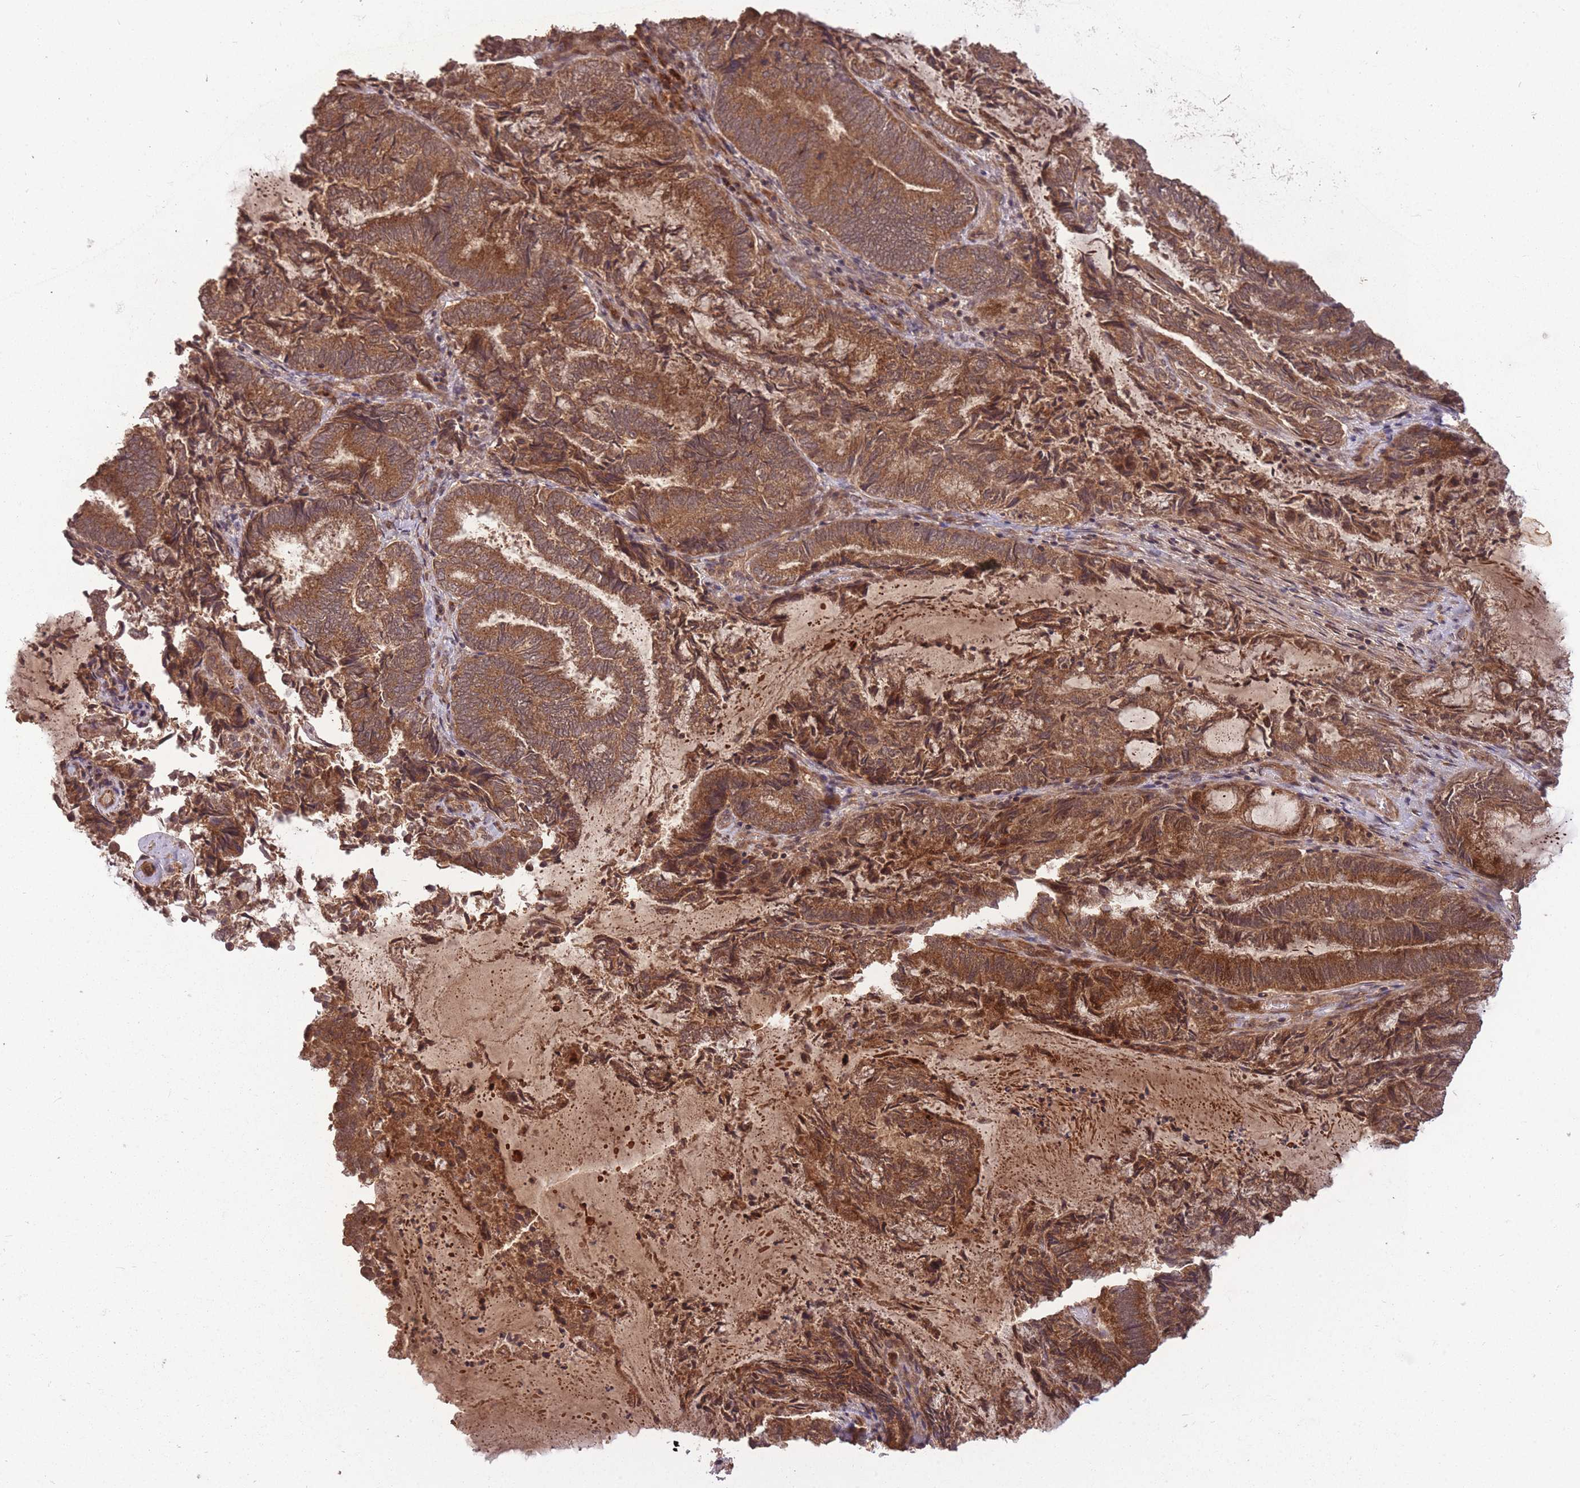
{"staining": {"intensity": "strong", "quantity": ">75%", "location": "cytoplasmic/membranous"}, "tissue": "endometrial cancer", "cell_type": "Tumor cells", "image_type": "cancer", "snomed": [{"axis": "morphology", "description": "Adenocarcinoma, NOS"}, {"axis": "topography", "description": "Endometrium"}], "caption": "This micrograph exhibits immunohistochemistry (IHC) staining of human endometrial cancer (adenocarcinoma), with high strong cytoplasmic/membranous positivity in about >75% of tumor cells.", "gene": "ERBB3", "patient": {"sex": "female", "age": 80}}